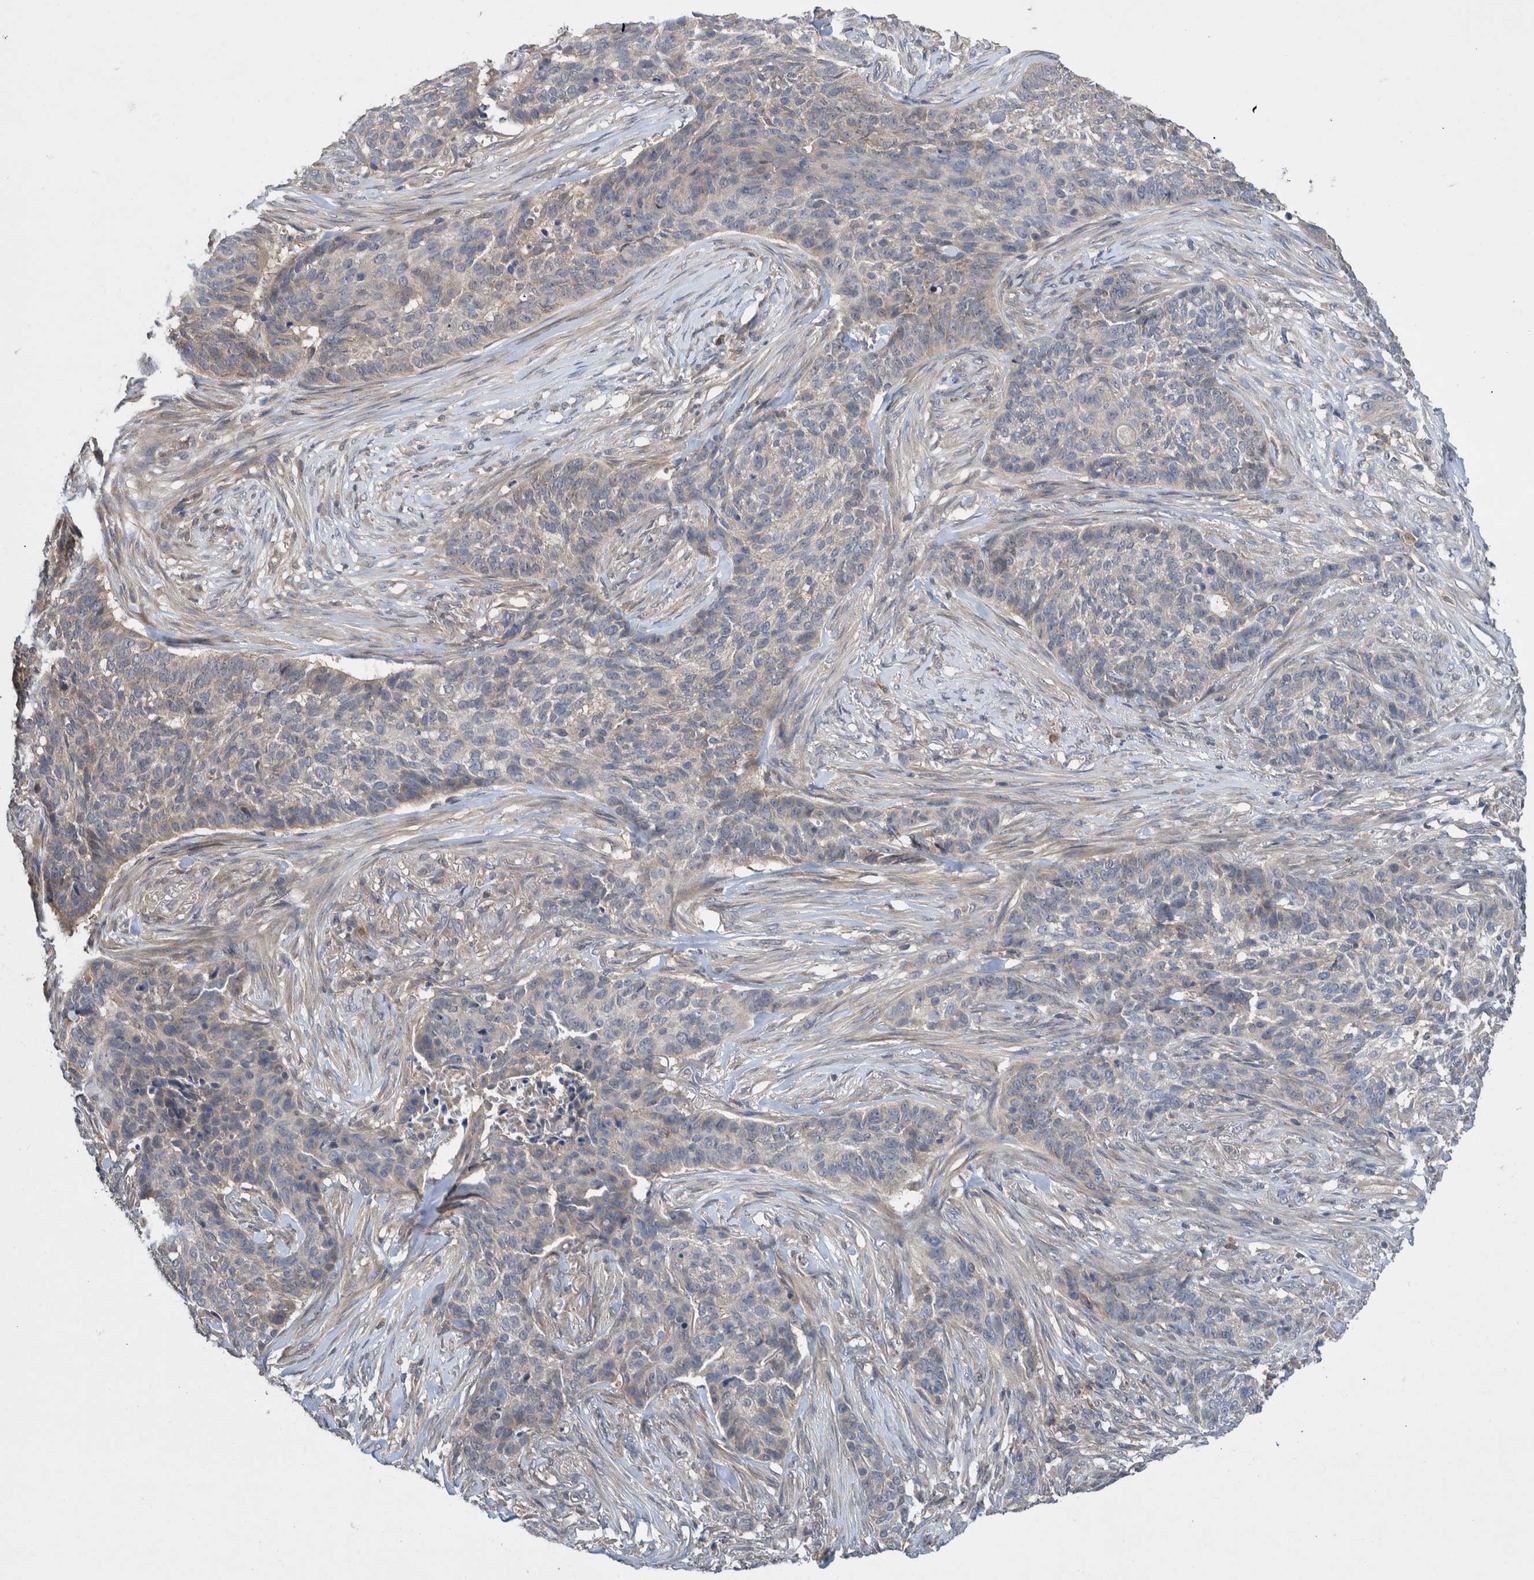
{"staining": {"intensity": "negative", "quantity": "none", "location": "none"}, "tissue": "skin cancer", "cell_type": "Tumor cells", "image_type": "cancer", "snomed": [{"axis": "morphology", "description": "Basal cell carcinoma"}, {"axis": "topography", "description": "Skin"}], "caption": "This is an immunohistochemistry histopathology image of skin cancer. There is no expression in tumor cells.", "gene": "PLPBP", "patient": {"sex": "male", "age": 85}}